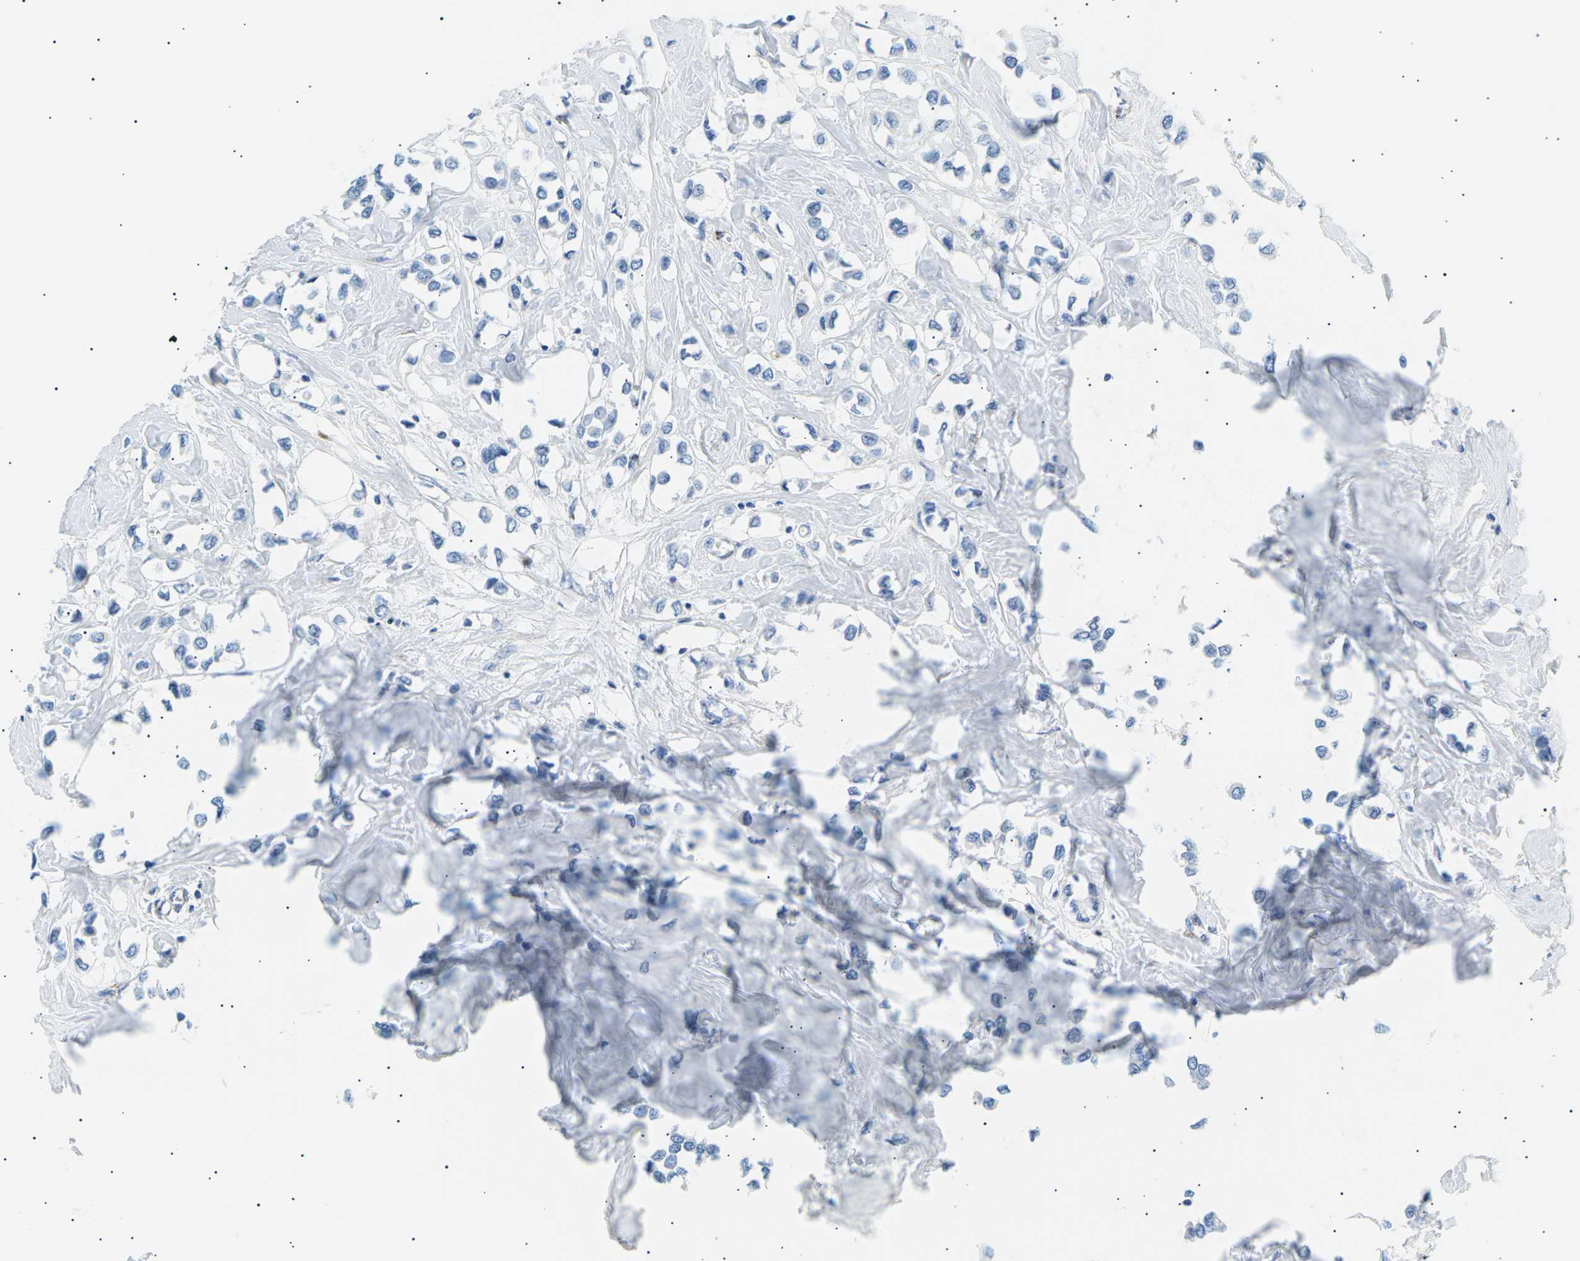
{"staining": {"intensity": "negative", "quantity": "none", "location": "none"}, "tissue": "breast cancer", "cell_type": "Tumor cells", "image_type": "cancer", "snomed": [{"axis": "morphology", "description": "Lobular carcinoma"}, {"axis": "topography", "description": "Breast"}], "caption": "Photomicrograph shows no significant protein staining in tumor cells of lobular carcinoma (breast). (DAB (3,3'-diaminobenzidine) immunohistochemistry (IHC) visualized using brightfield microscopy, high magnification).", "gene": "SEPTIN5", "patient": {"sex": "female", "age": 51}}